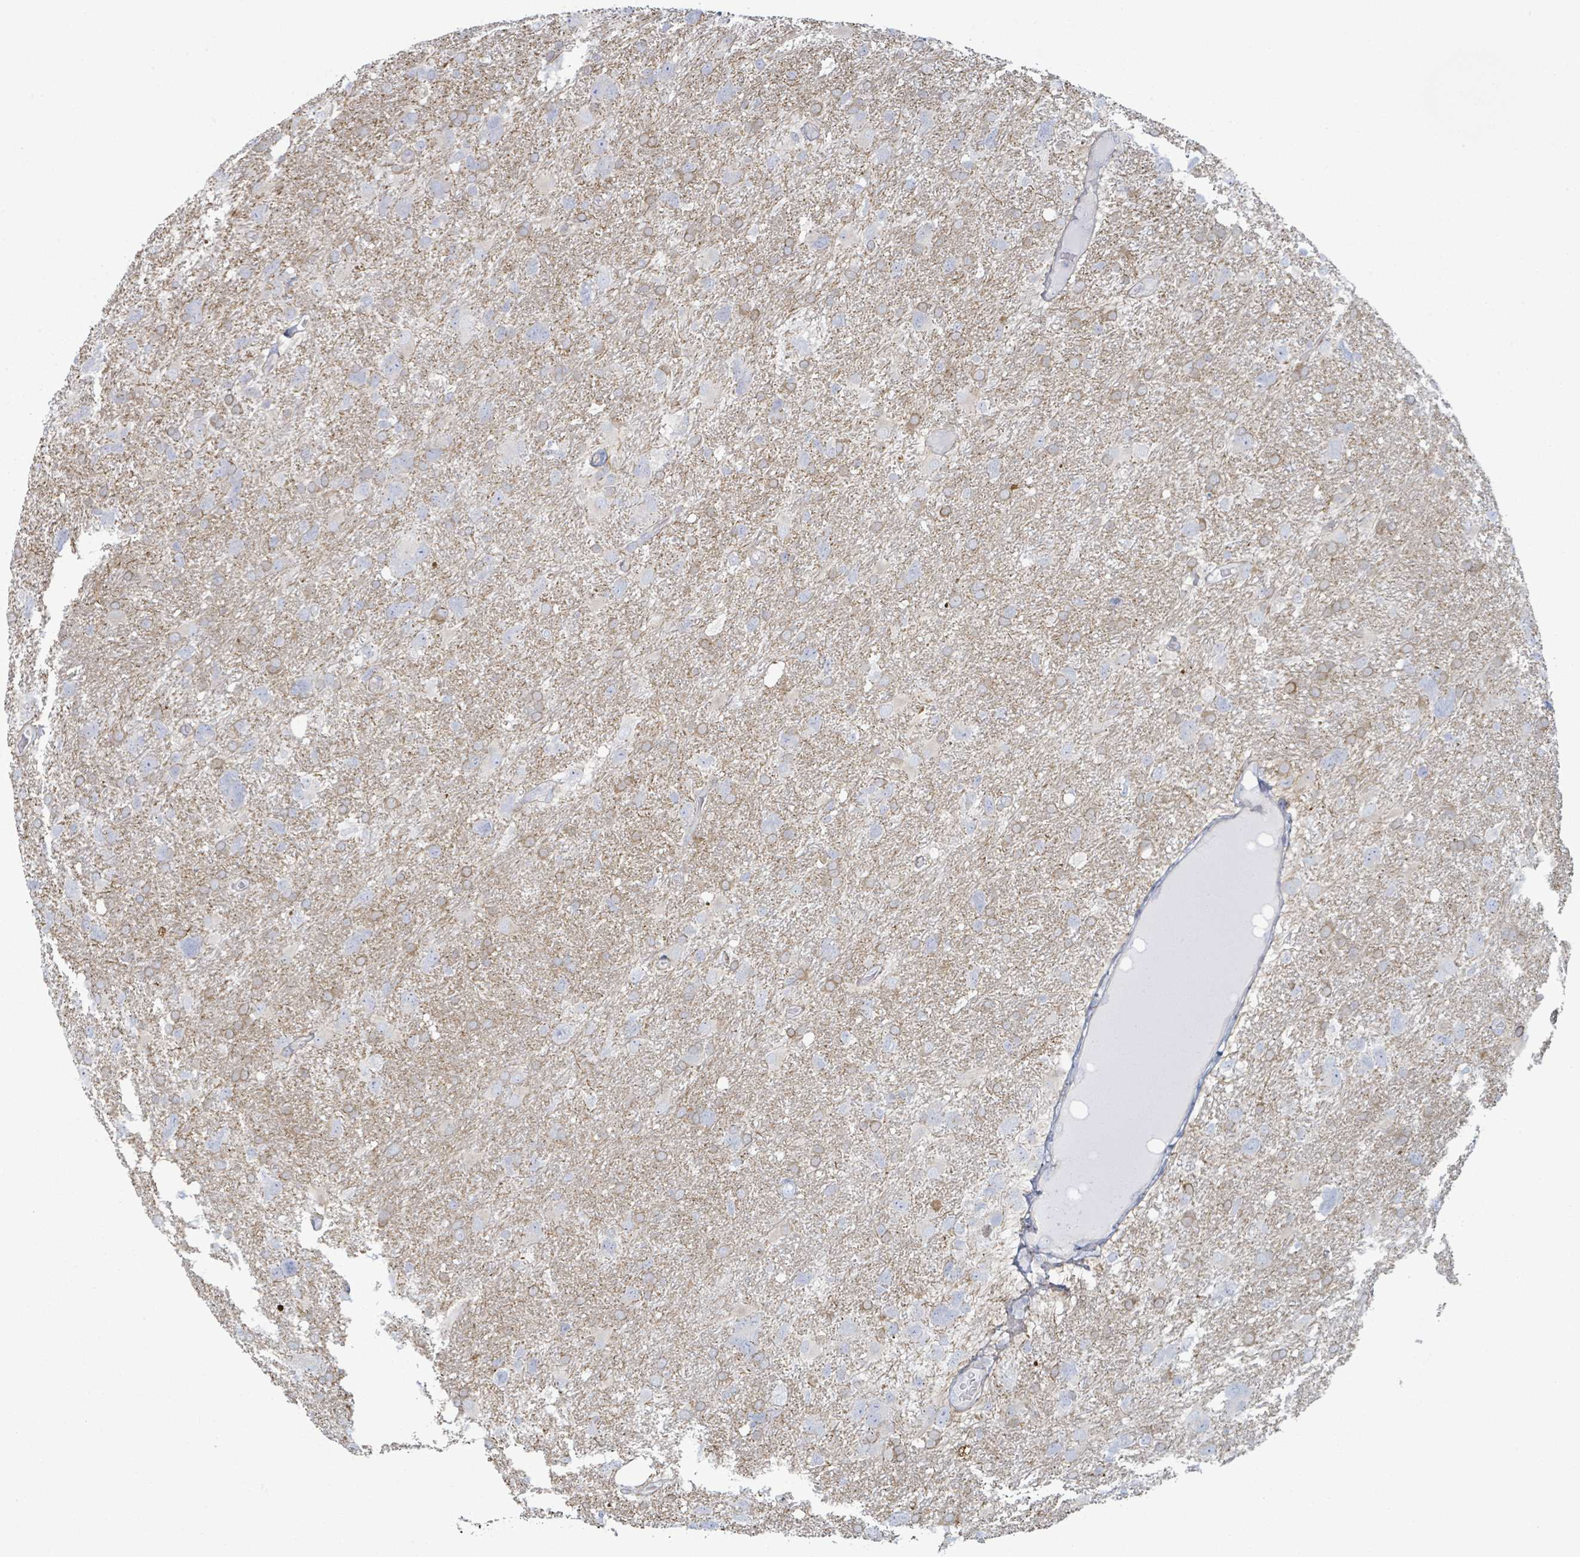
{"staining": {"intensity": "negative", "quantity": "none", "location": "none"}, "tissue": "glioma", "cell_type": "Tumor cells", "image_type": "cancer", "snomed": [{"axis": "morphology", "description": "Glioma, malignant, High grade"}, {"axis": "topography", "description": "Brain"}], "caption": "Human malignant glioma (high-grade) stained for a protein using immunohistochemistry (IHC) displays no expression in tumor cells.", "gene": "COL13A1", "patient": {"sex": "male", "age": 61}}